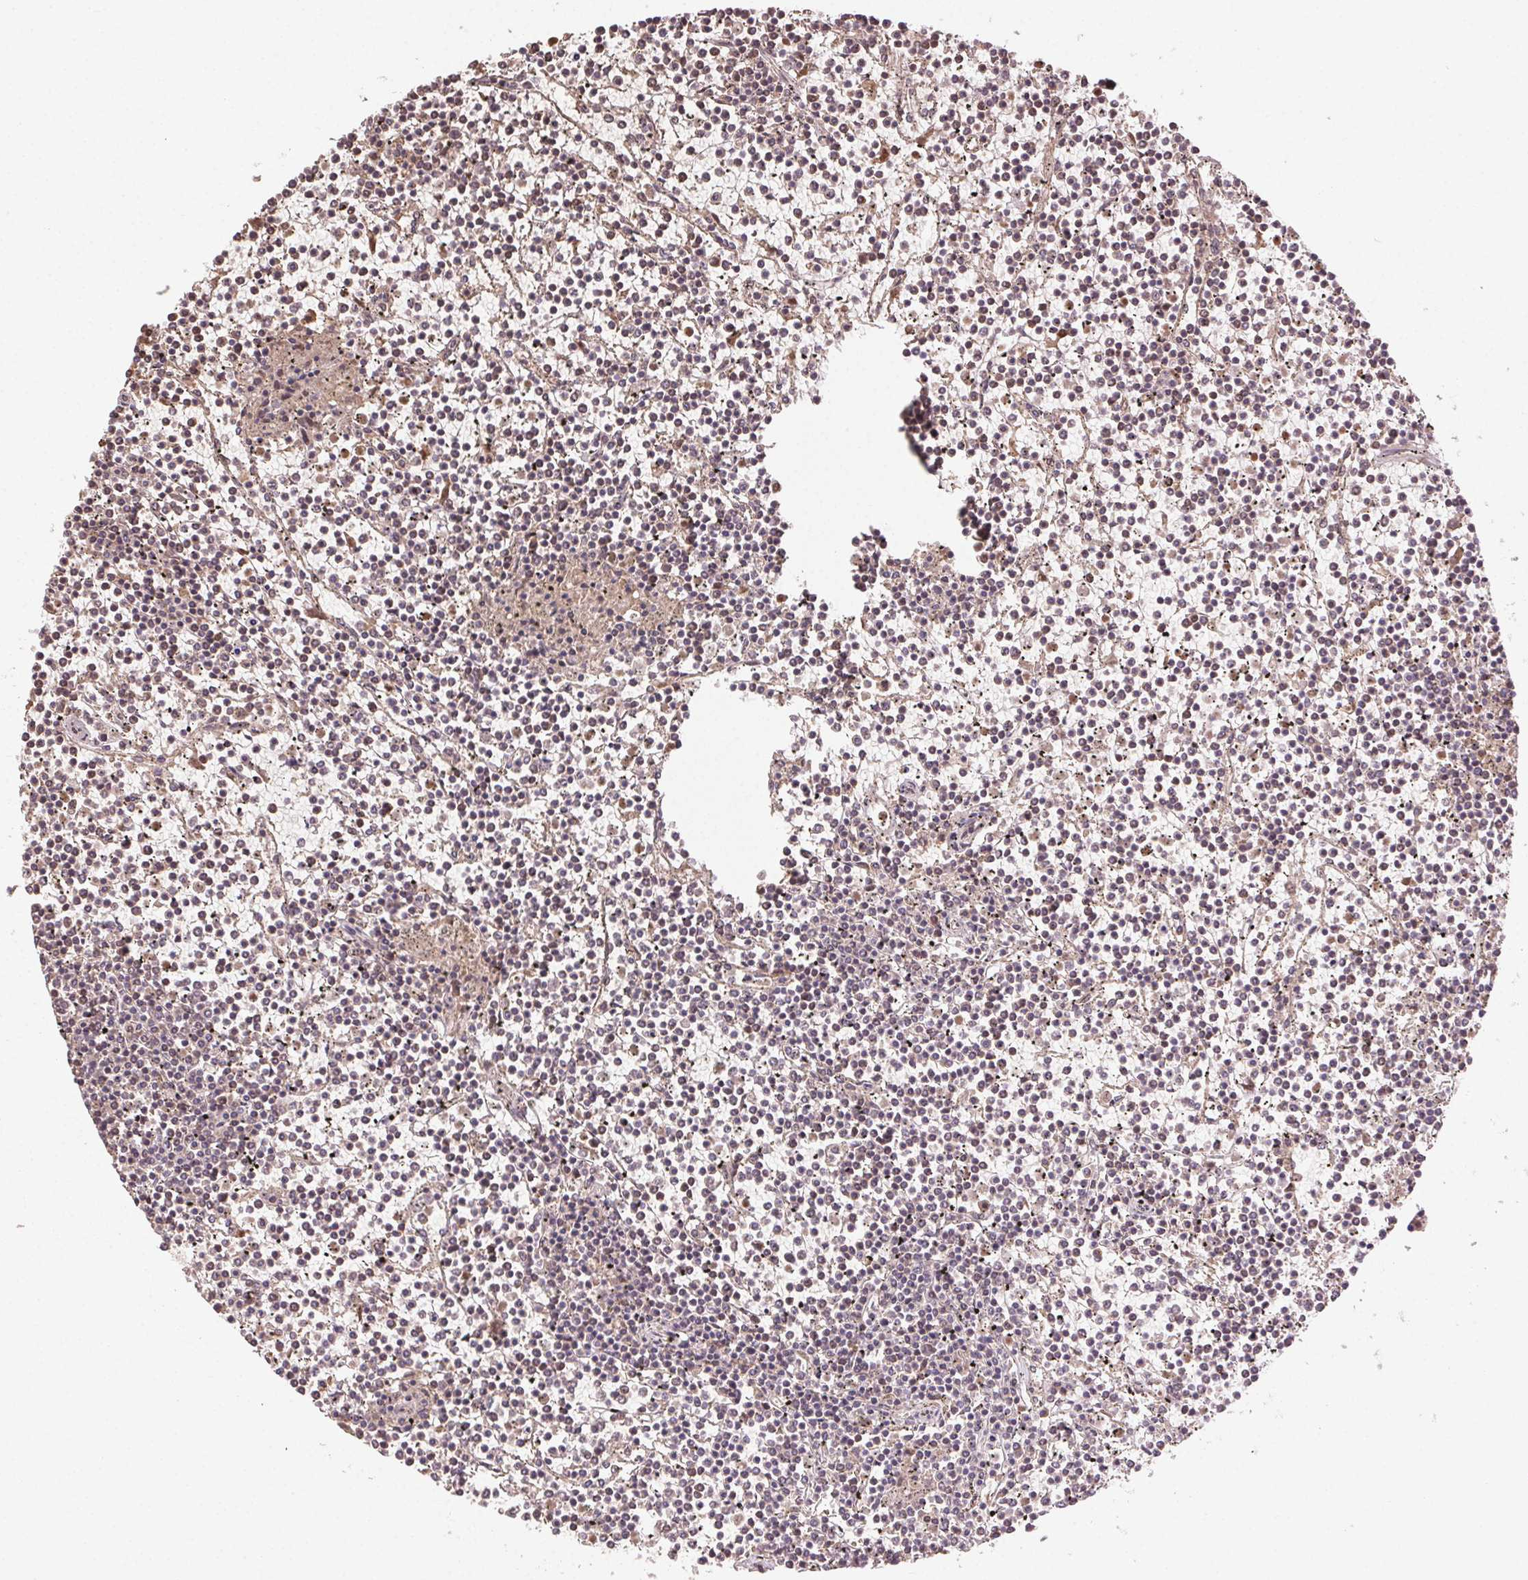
{"staining": {"intensity": "negative", "quantity": "none", "location": "none"}, "tissue": "lymphoma", "cell_type": "Tumor cells", "image_type": "cancer", "snomed": [{"axis": "morphology", "description": "Malignant lymphoma, non-Hodgkin's type, Low grade"}, {"axis": "topography", "description": "Spleen"}], "caption": "Immunohistochemistry of human lymphoma displays no positivity in tumor cells. The staining is performed using DAB (3,3'-diaminobenzidine) brown chromogen with nuclei counter-stained in using hematoxylin.", "gene": "TREML4", "patient": {"sex": "female", "age": 19}}